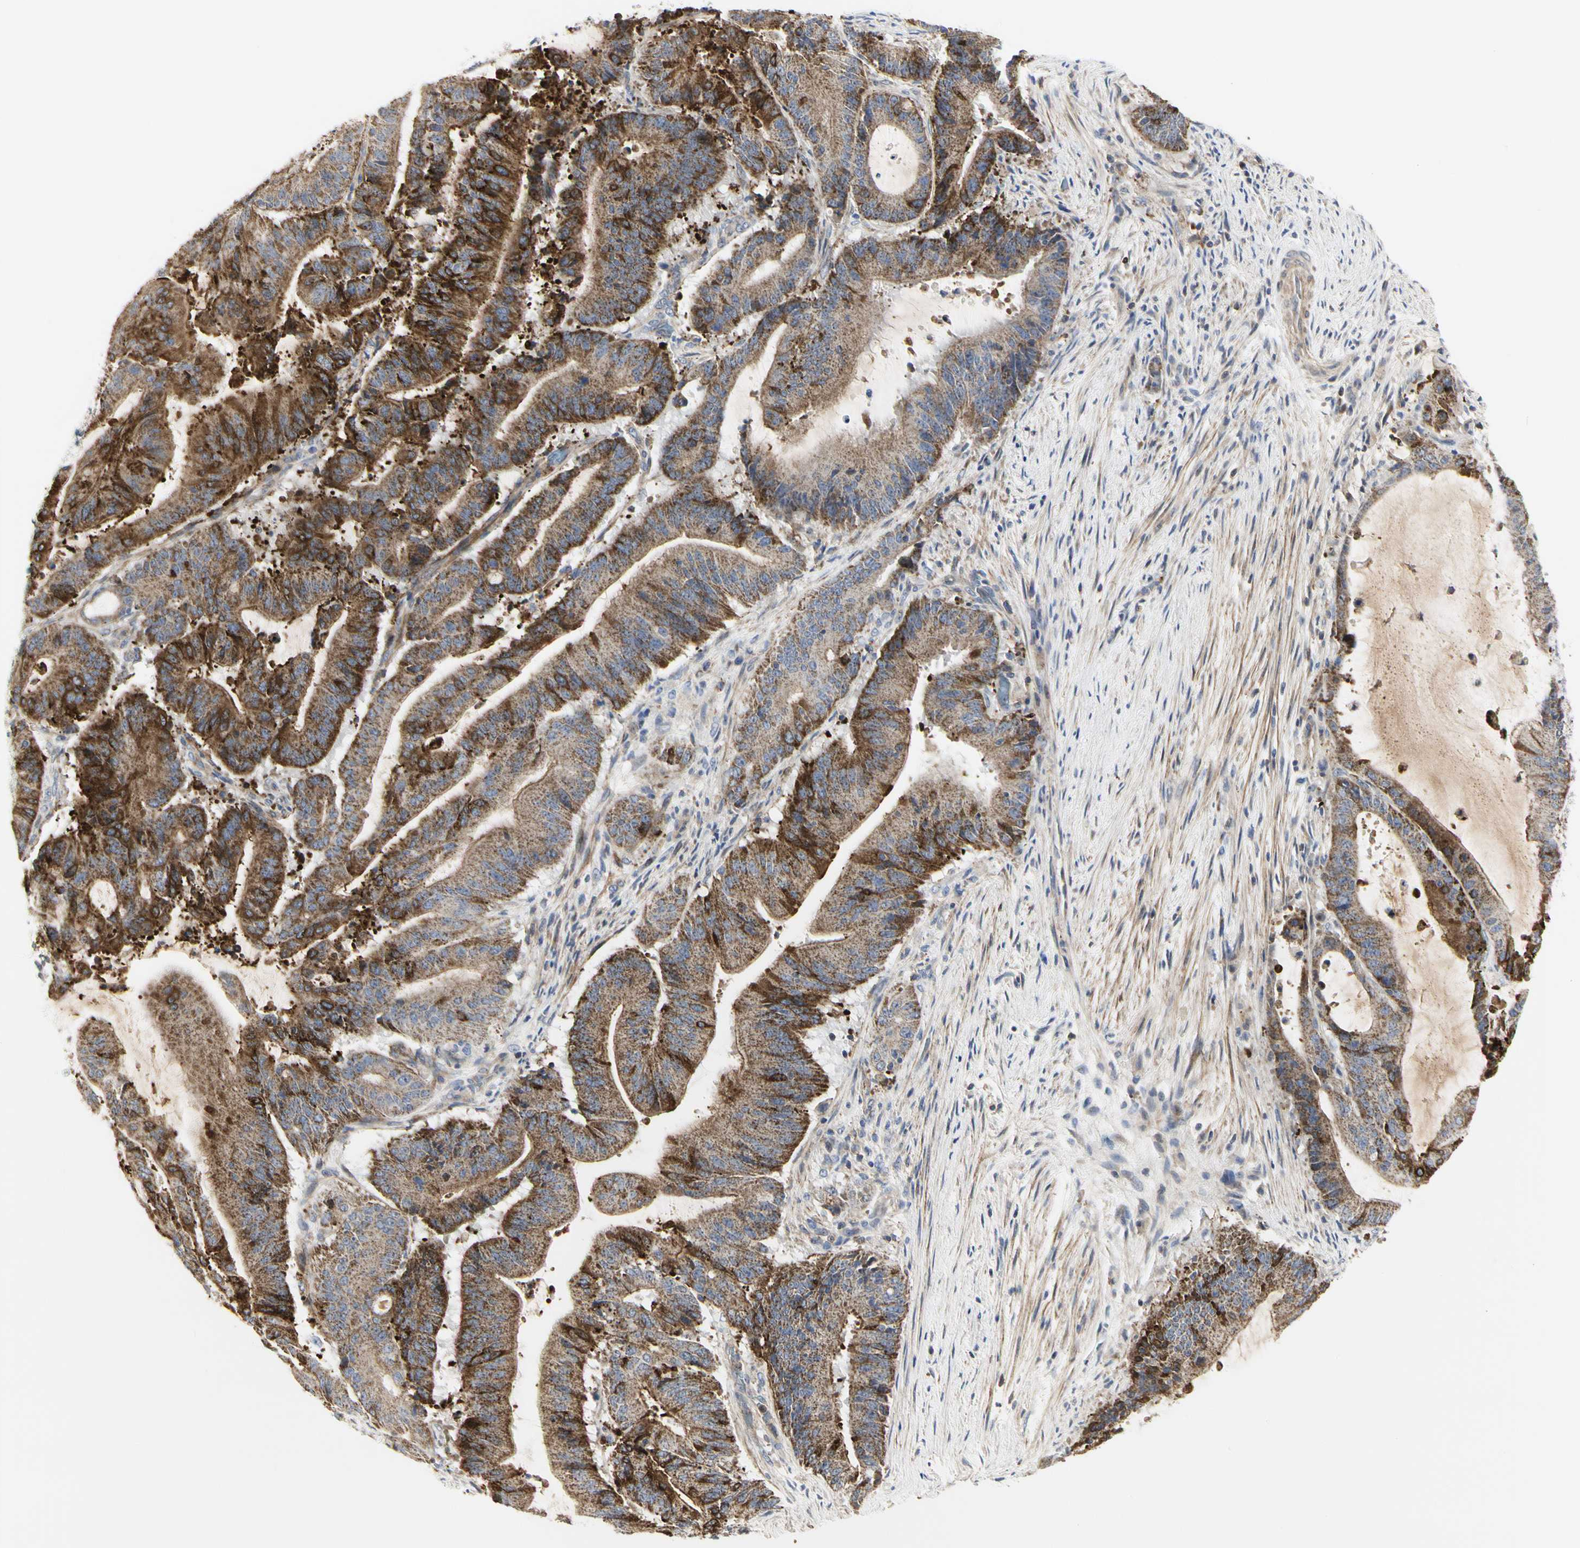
{"staining": {"intensity": "strong", "quantity": ">75%", "location": "cytoplasmic/membranous"}, "tissue": "liver cancer", "cell_type": "Tumor cells", "image_type": "cancer", "snomed": [{"axis": "morphology", "description": "Cholangiocarcinoma"}, {"axis": "topography", "description": "Liver"}], "caption": "There is high levels of strong cytoplasmic/membranous positivity in tumor cells of liver cancer (cholangiocarcinoma), as demonstrated by immunohistochemical staining (brown color).", "gene": "SHANK2", "patient": {"sex": "female", "age": 73}}